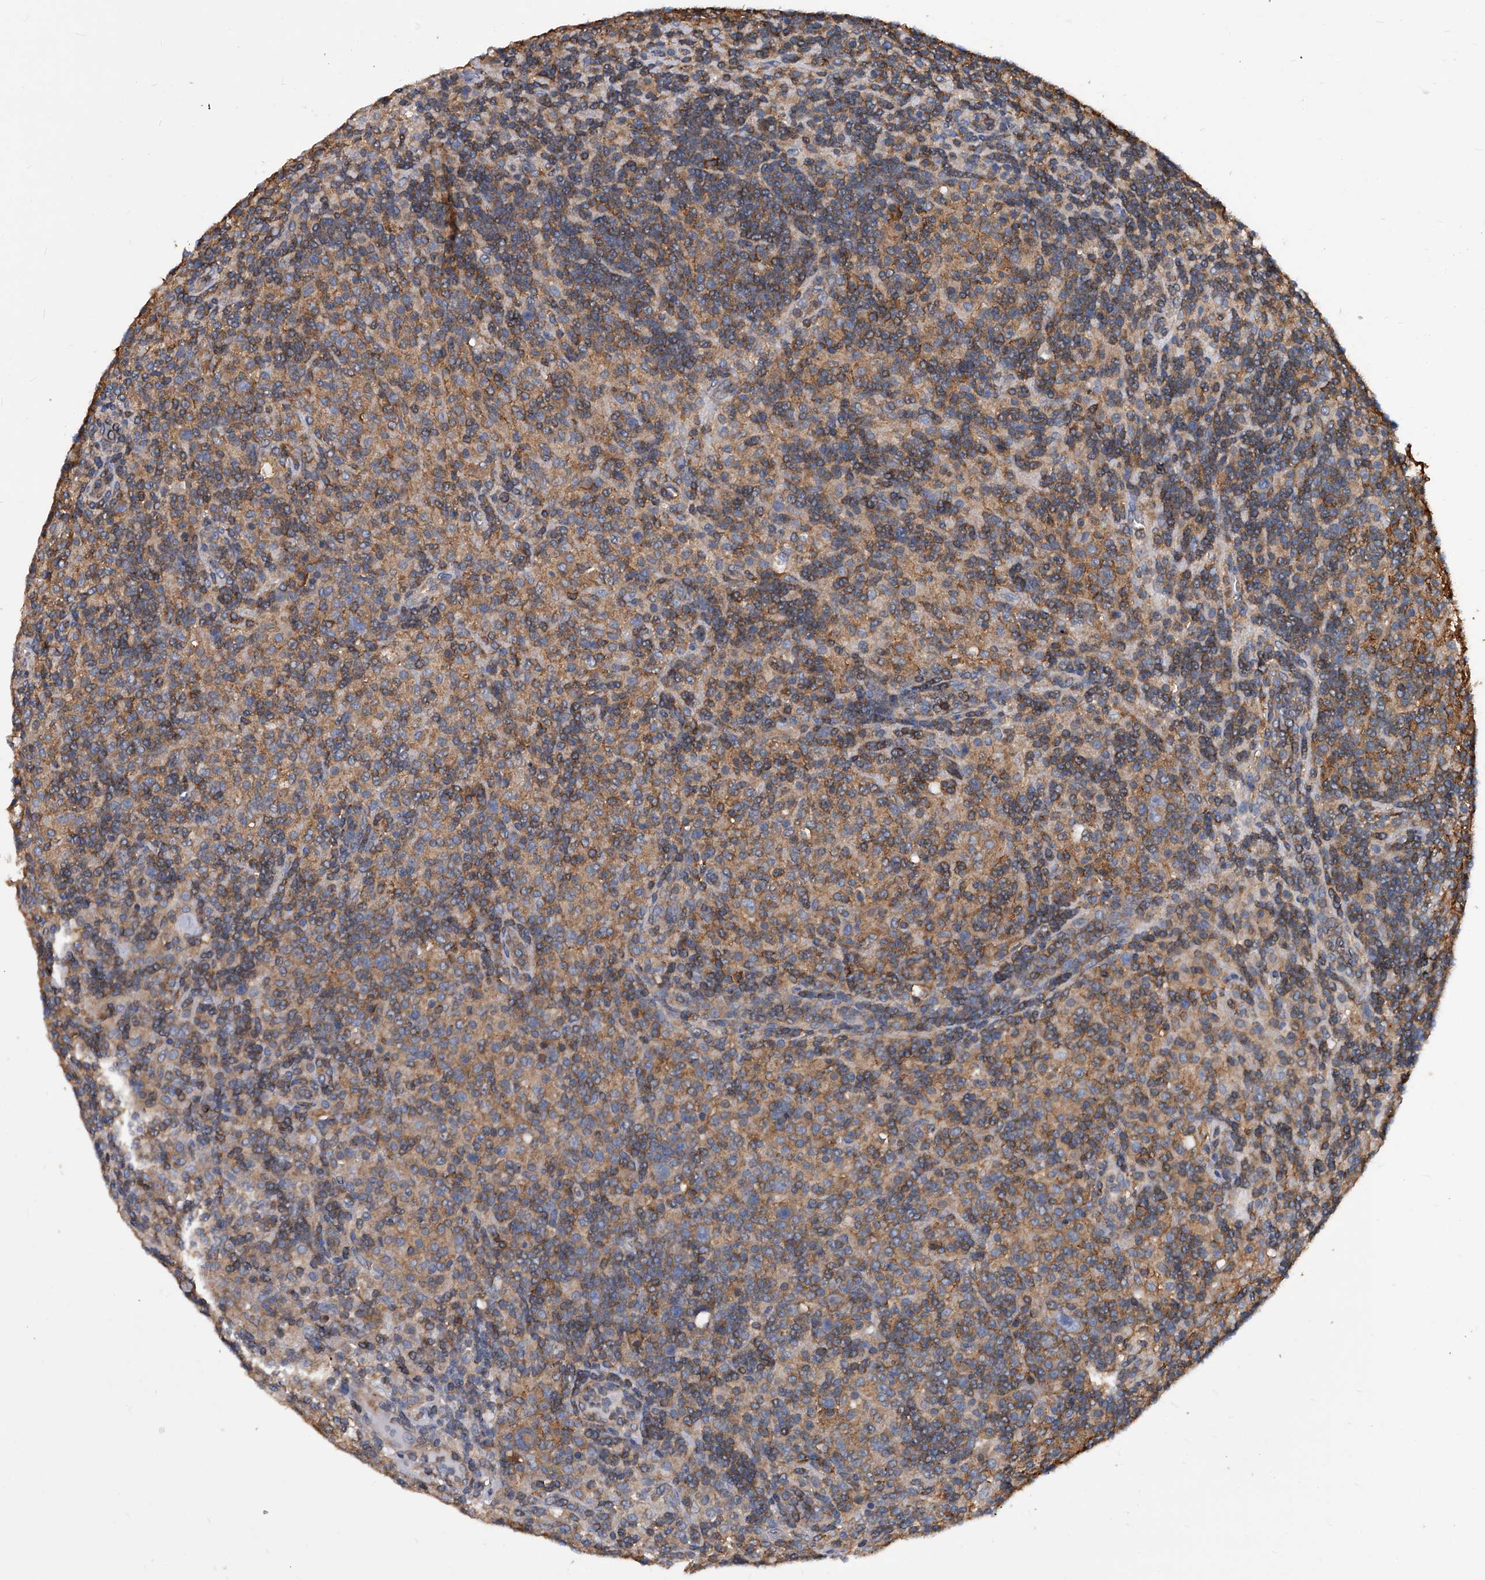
{"staining": {"intensity": "negative", "quantity": "none", "location": "none"}, "tissue": "lymphoma", "cell_type": "Tumor cells", "image_type": "cancer", "snomed": [{"axis": "morphology", "description": "Hodgkin's disease, NOS"}, {"axis": "topography", "description": "Lymph node"}], "caption": "The IHC histopathology image has no significant positivity in tumor cells of Hodgkin's disease tissue. Brightfield microscopy of immunohistochemistry (IHC) stained with DAB (brown) and hematoxylin (blue), captured at high magnification.", "gene": "ATG5", "patient": {"sex": "male", "age": 70}}